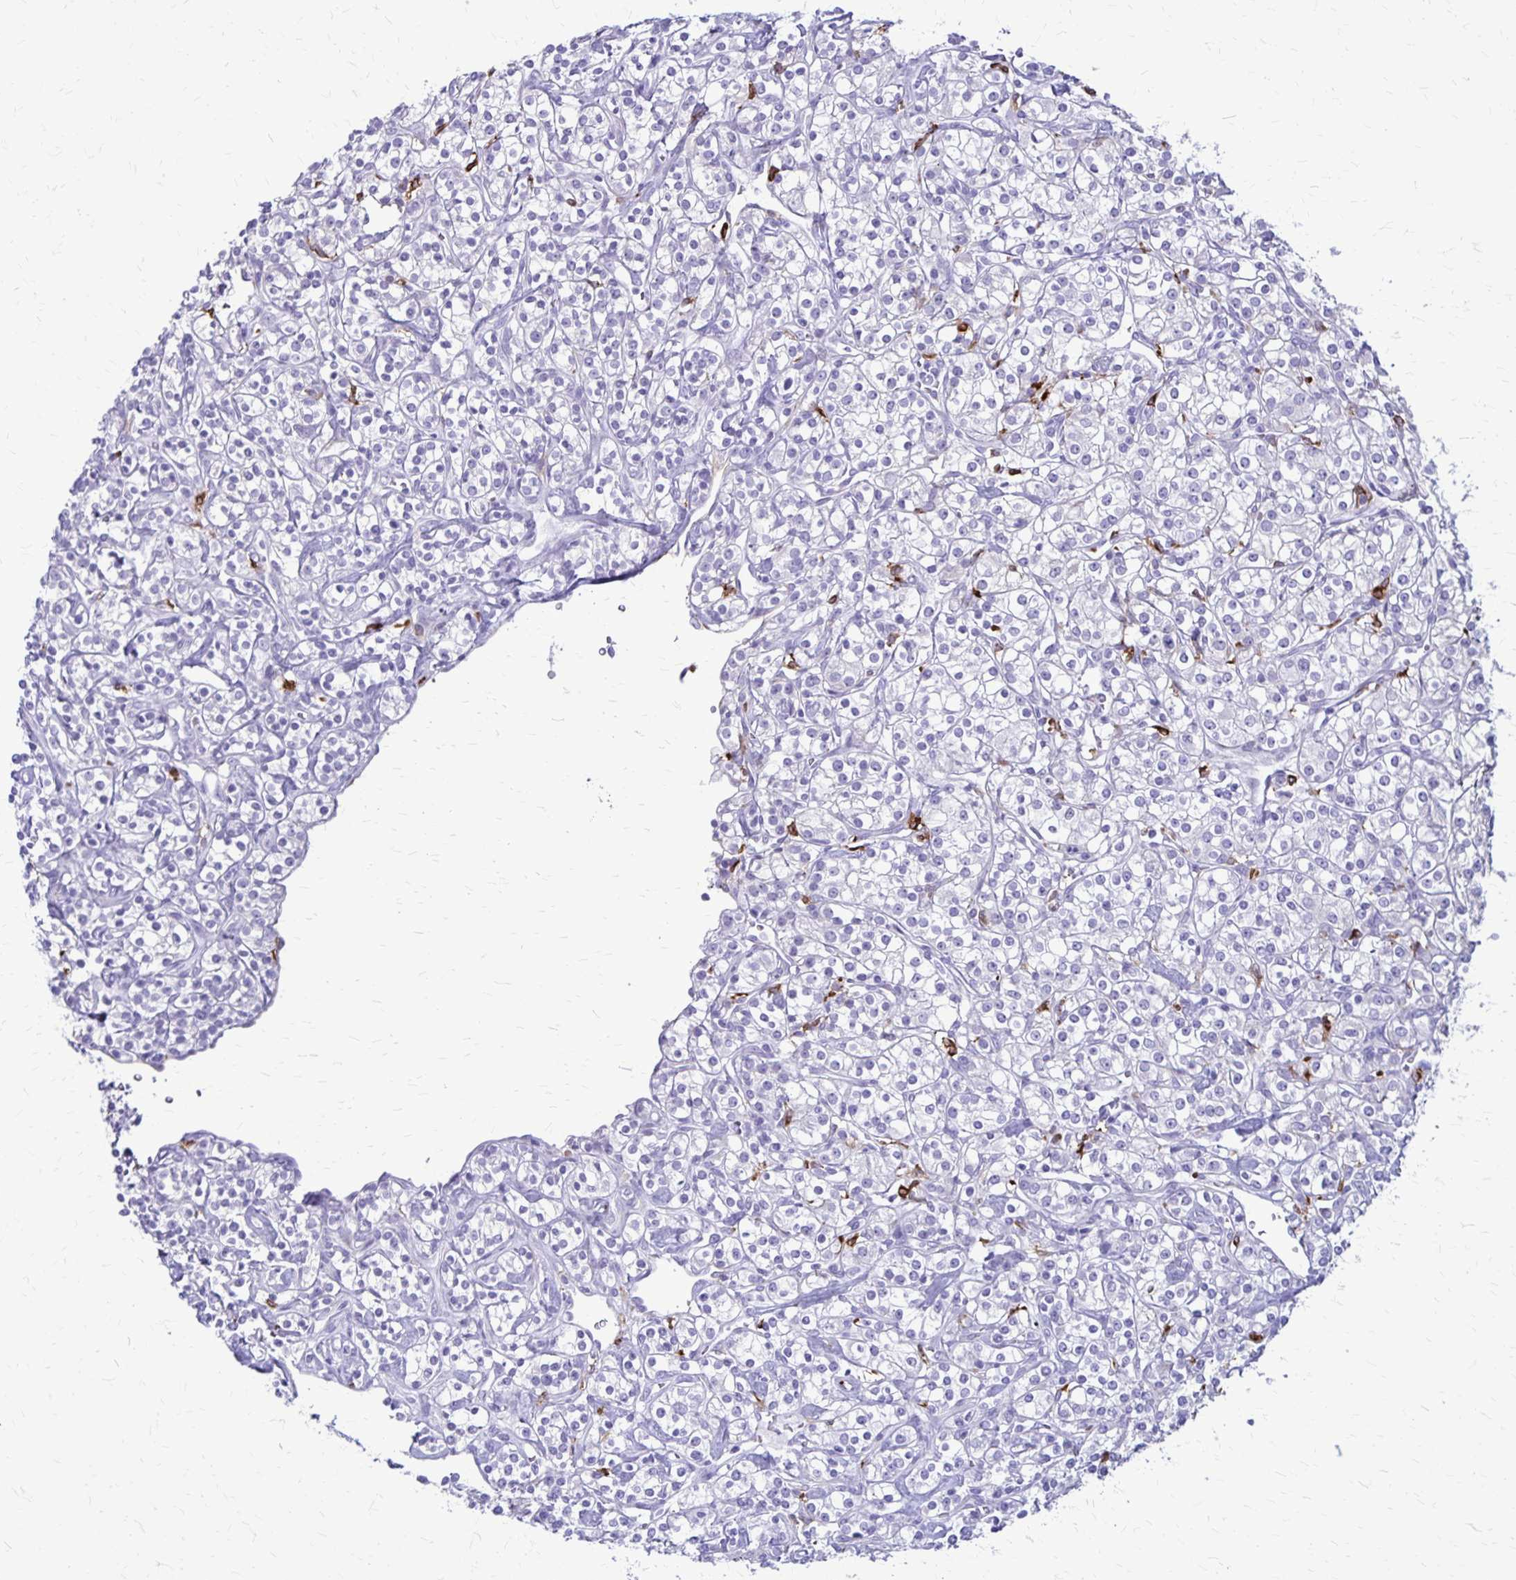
{"staining": {"intensity": "negative", "quantity": "none", "location": "none"}, "tissue": "renal cancer", "cell_type": "Tumor cells", "image_type": "cancer", "snomed": [{"axis": "morphology", "description": "Adenocarcinoma, NOS"}, {"axis": "topography", "description": "Kidney"}], "caption": "Immunohistochemistry (IHC) micrograph of renal adenocarcinoma stained for a protein (brown), which shows no expression in tumor cells. (Brightfield microscopy of DAB (3,3'-diaminobenzidine) IHC at high magnification).", "gene": "RTN1", "patient": {"sex": "male", "age": 77}}